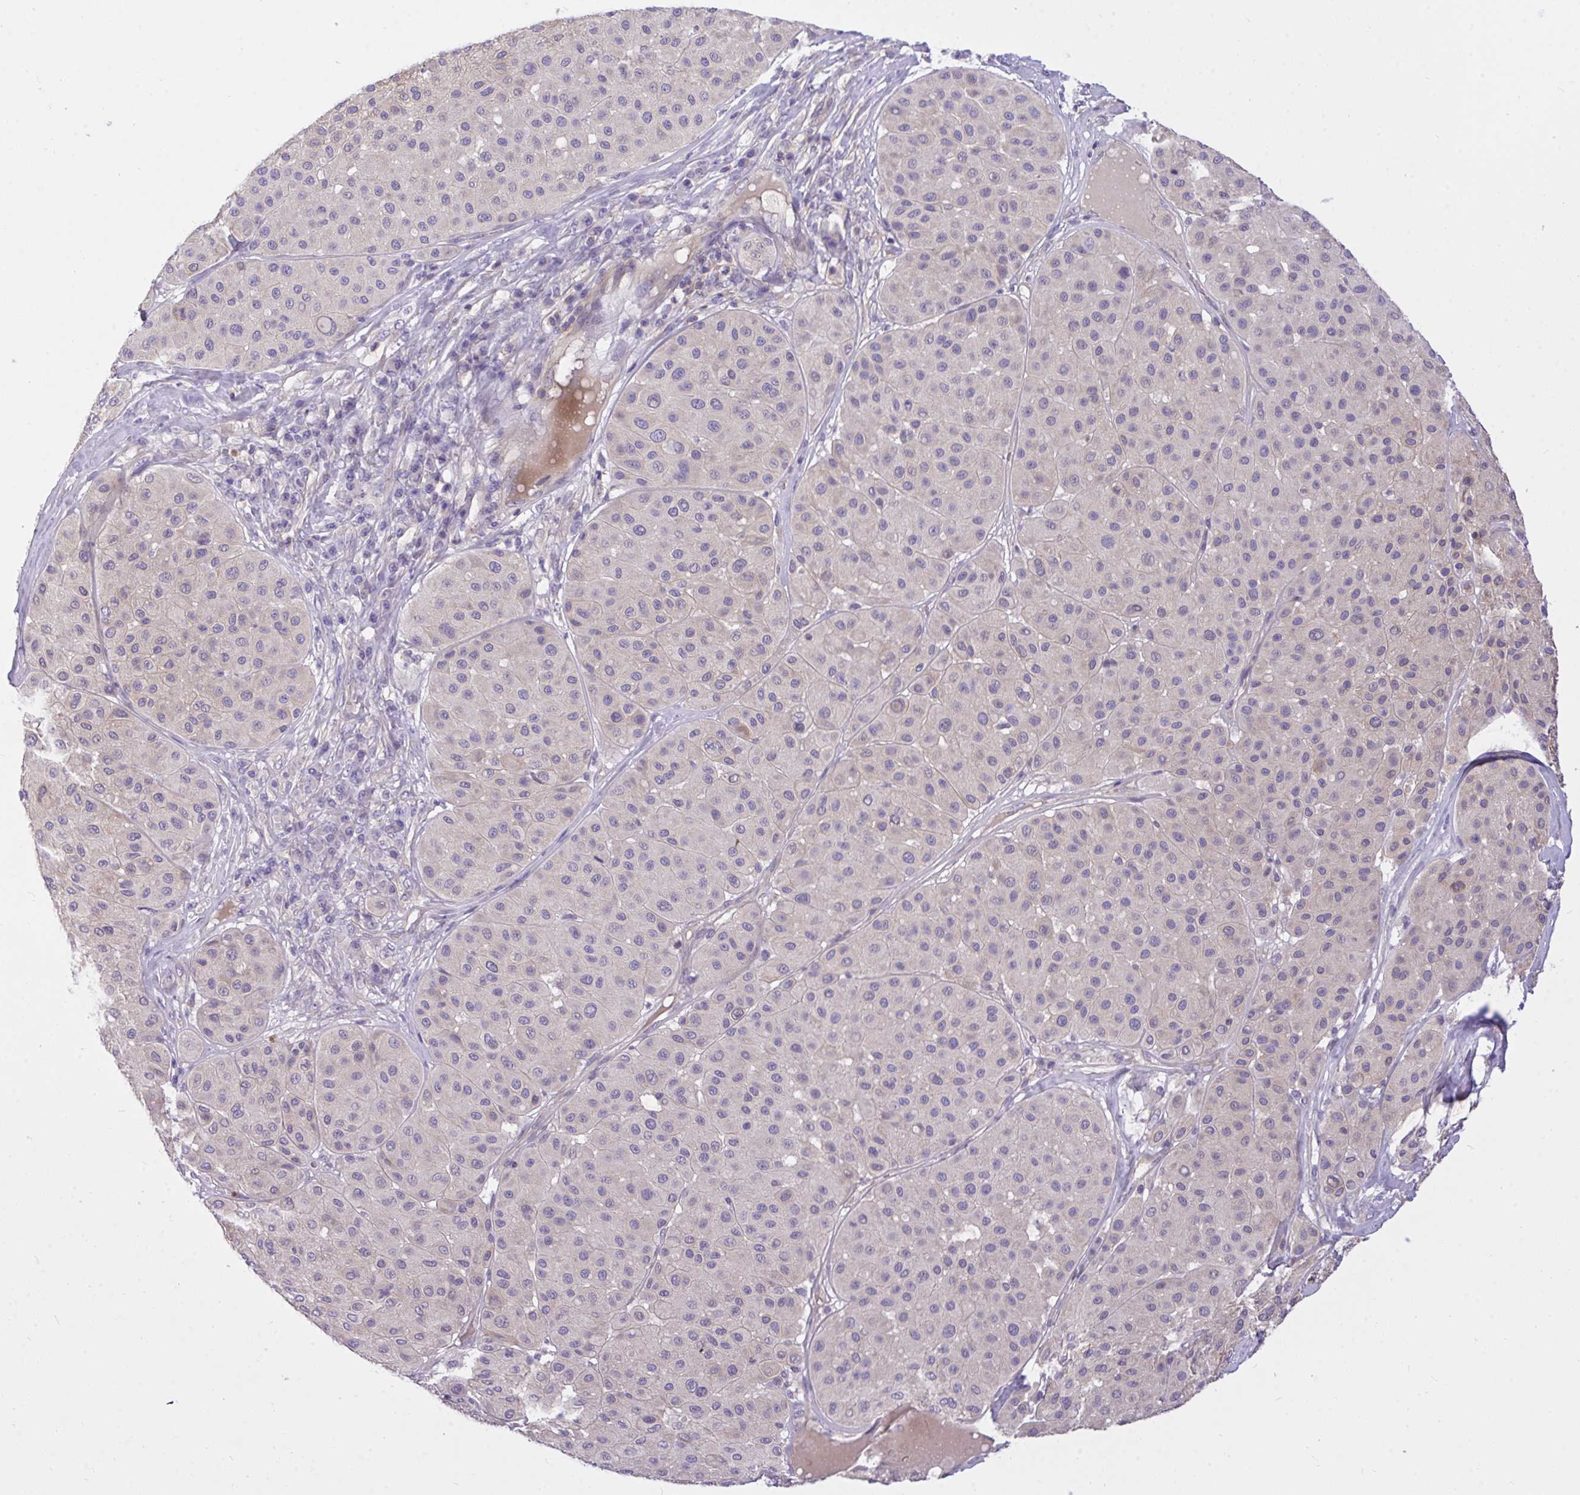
{"staining": {"intensity": "negative", "quantity": "none", "location": "none"}, "tissue": "melanoma", "cell_type": "Tumor cells", "image_type": "cancer", "snomed": [{"axis": "morphology", "description": "Malignant melanoma, Metastatic site"}, {"axis": "topography", "description": "Smooth muscle"}], "caption": "Malignant melanoma (metastatic site) was stained to show a protein in brown. There is no significant staining in tumor cells.", "gene": "TLN2", "patient": {"sex": "male", "age": 41}}